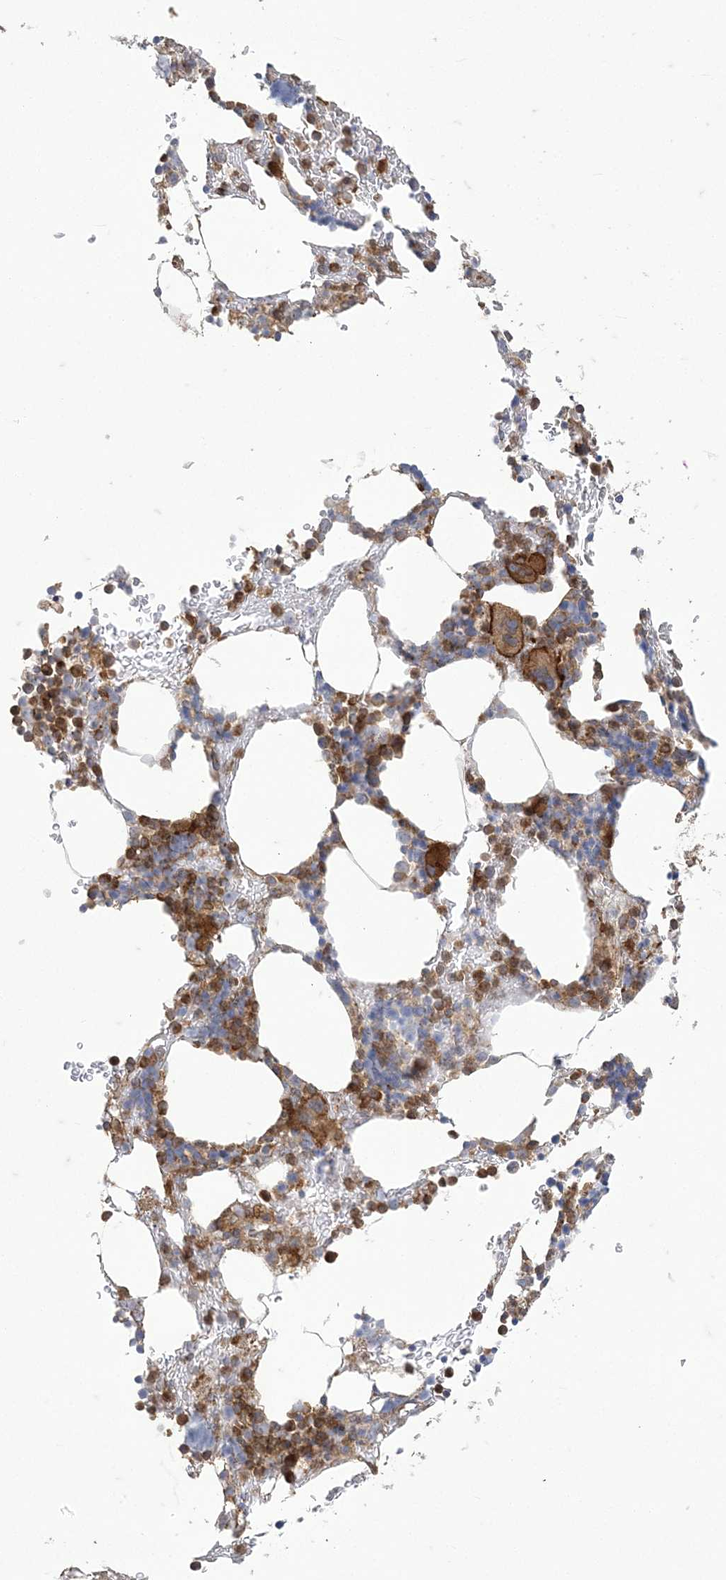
{"staining": {"intensity": "moderate", "quantity": "25%-75%", "location": "cytoplasmic/membranous"}, "tissue": "bone marrow", "cell_type": "Hematopoietic cells", "image_type": "normal", "snomed": [{"axis": "morphology", "description": "Normal tissue, NOS"}, {"axis": "topography", "description": "Bone marrow"}], "caption": "Hematopoietic cells demonstrate medium levels of moderate cytoplasmic/membranous expression in about 25%-75% of cells in normal bone marrow. (DAB = brown stain, brightfield microscopy at high magnification).", "gene": "DERL3", "patient": {"sex": "male"}}